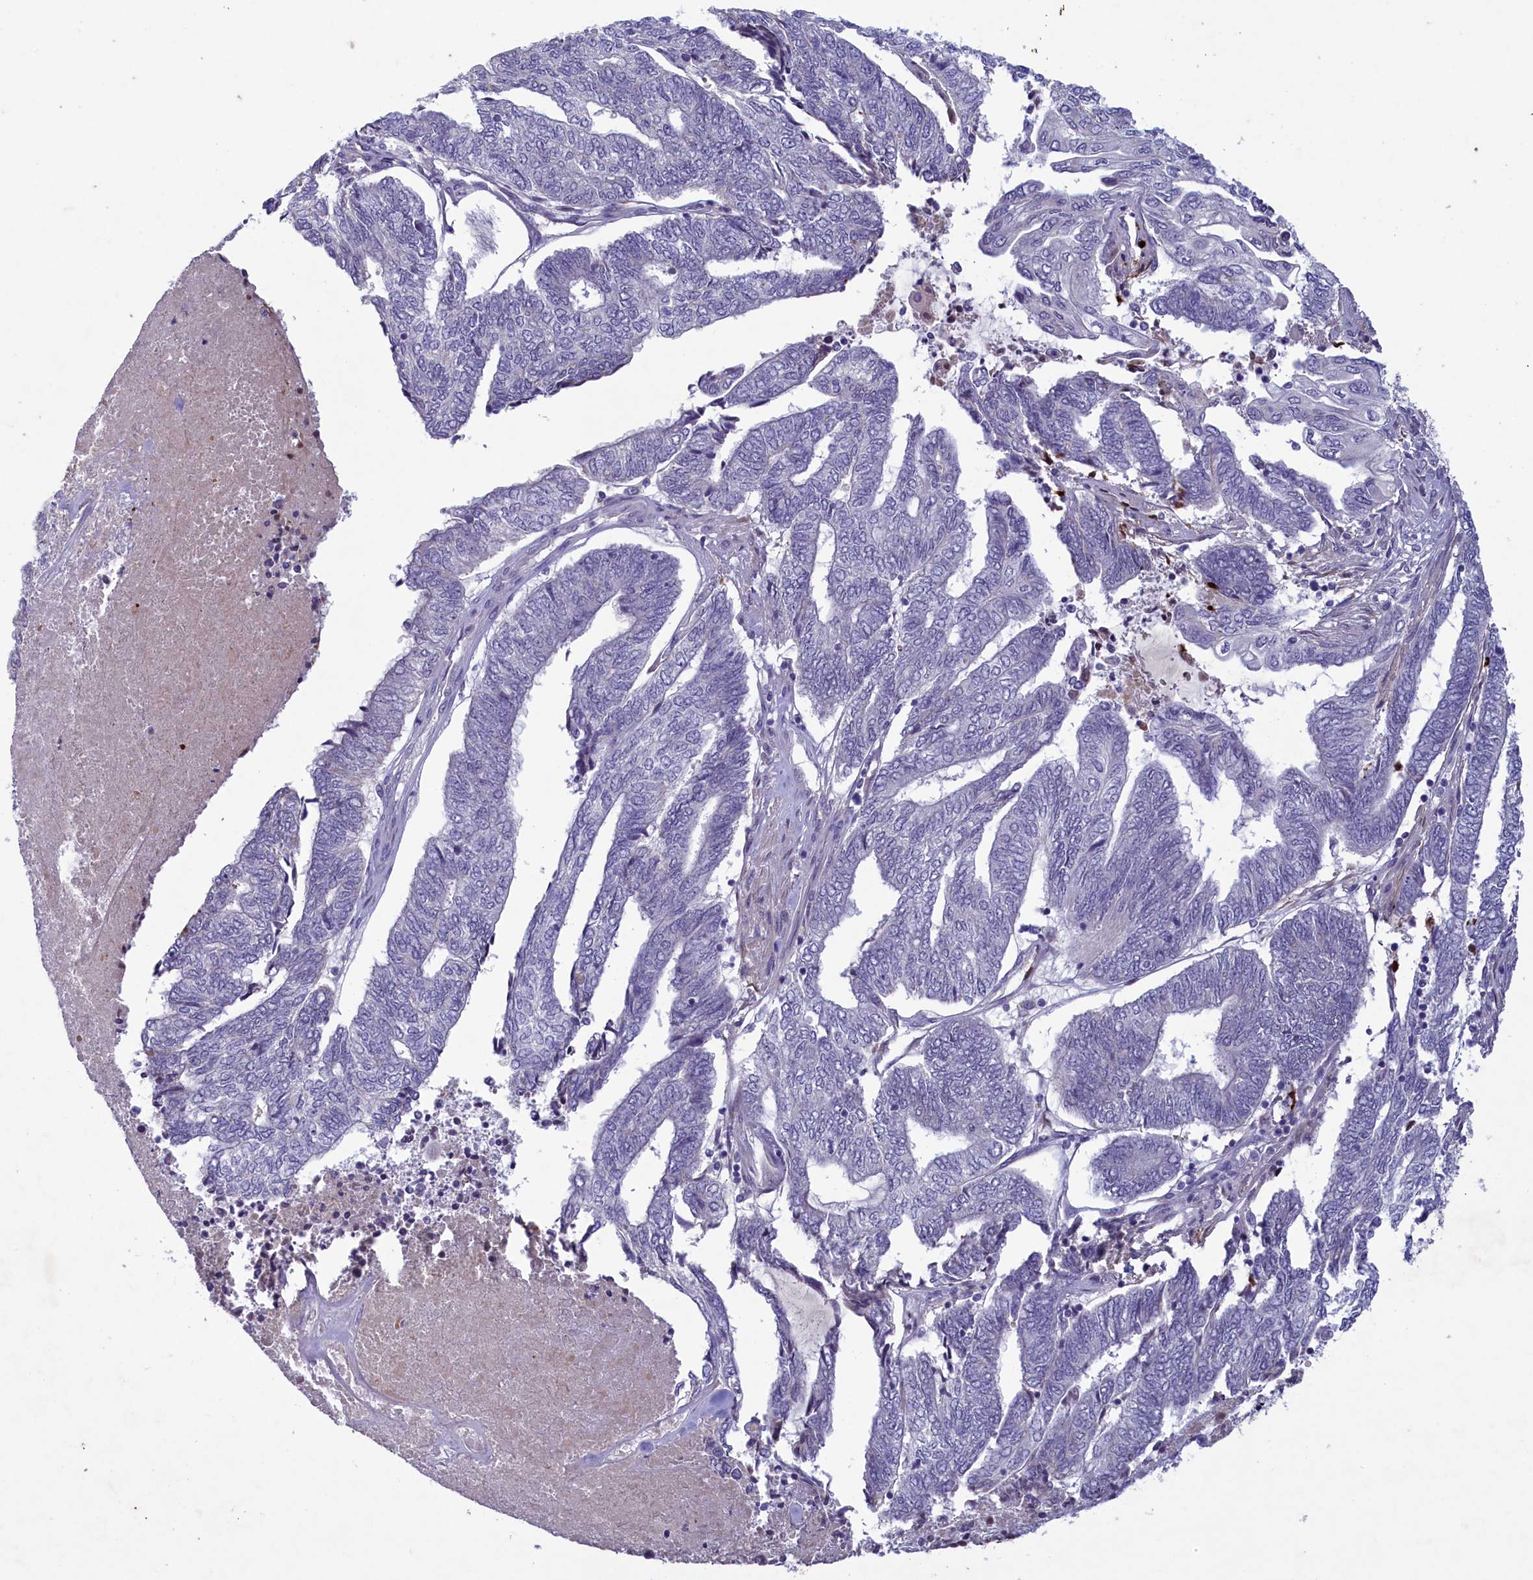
{"staining": {"intensity": "negative", "quantity": "none", "location": "none"}, "tissue": "endometrial cancer", "cell_type": "Tumor cells", "image_type": "cancer", "snomed": [{"axis": "morphology", "description": "Adenocarcinoma, NOS"}, {"axis": "topography", "description": "Uterus"}, {"axis": "topography", "description": "Endometrium"}], "caption": "Adenocarcinoma (endometrial) was stained to show a protein in brown. There is no significant positivity in tumor cells. Brightfield microscopy of immunohistochemistry stained with DAB (brown) and hematoxylin (blue), captured at high magnification.", "gene": "PLEKHG6", "patient": {"sex": "female", "age": 70}}